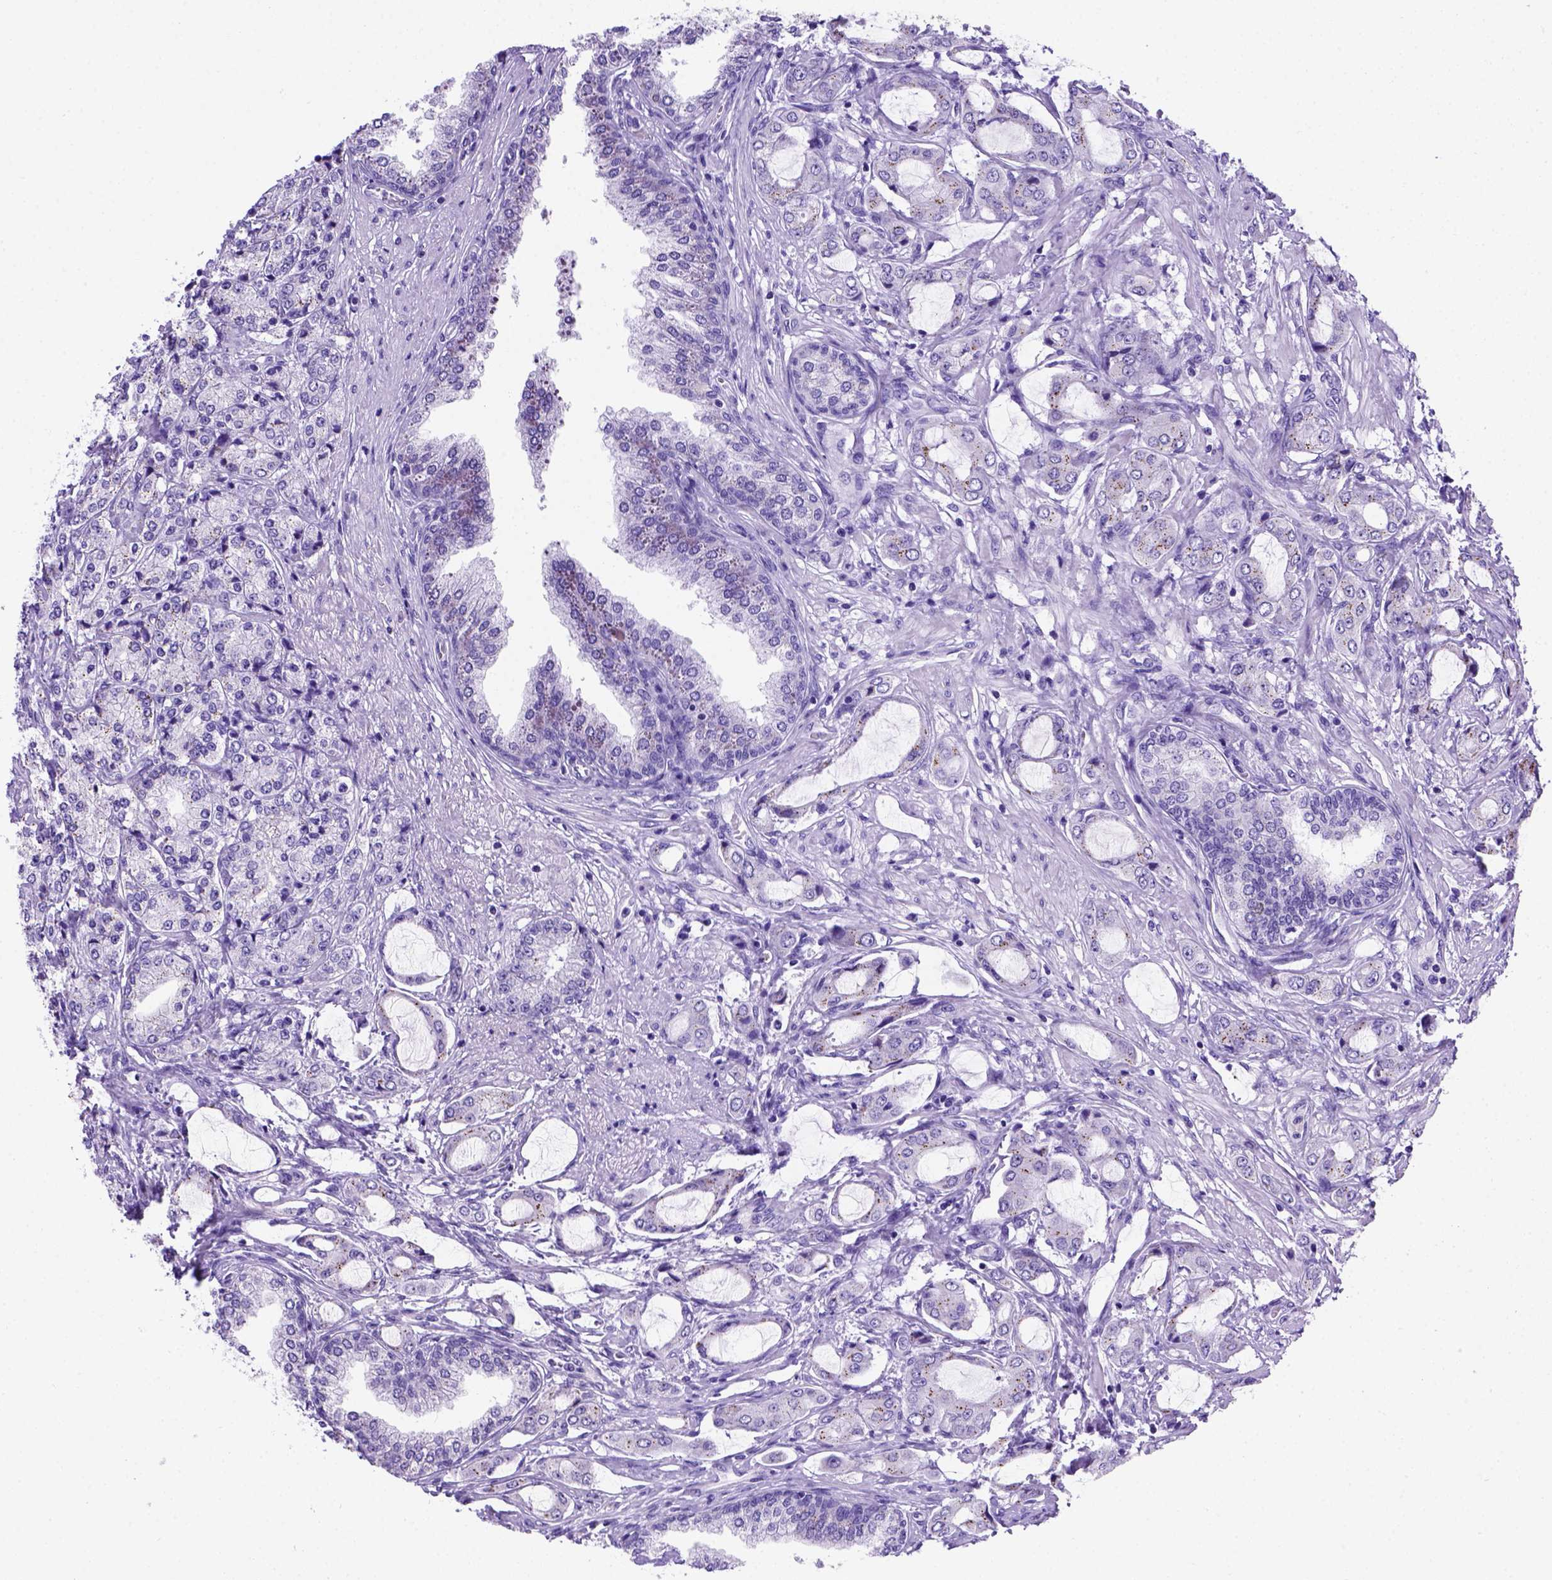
{"staining": {"intensity": "moderate", "quantity": ">75%", "location": "cytoplasmic/membranous"}, "tissue": "prostate cancer", "cell_type": "Tumor cells", "image_type": "cancer", "snomed": [{"axis": "morphology", "description": "Adenocarcinoma, NOS"}, {"axis": "topography", "description": "Prostate"}], "caption": "Prostate adenocarcinoma stained with a brown dye exhibits moderate cytoplasmic/membranous positive expression in about >75% of tumor cells.", "gene": "FOXI1", "patient": {"sex": "male", "age": 63}}